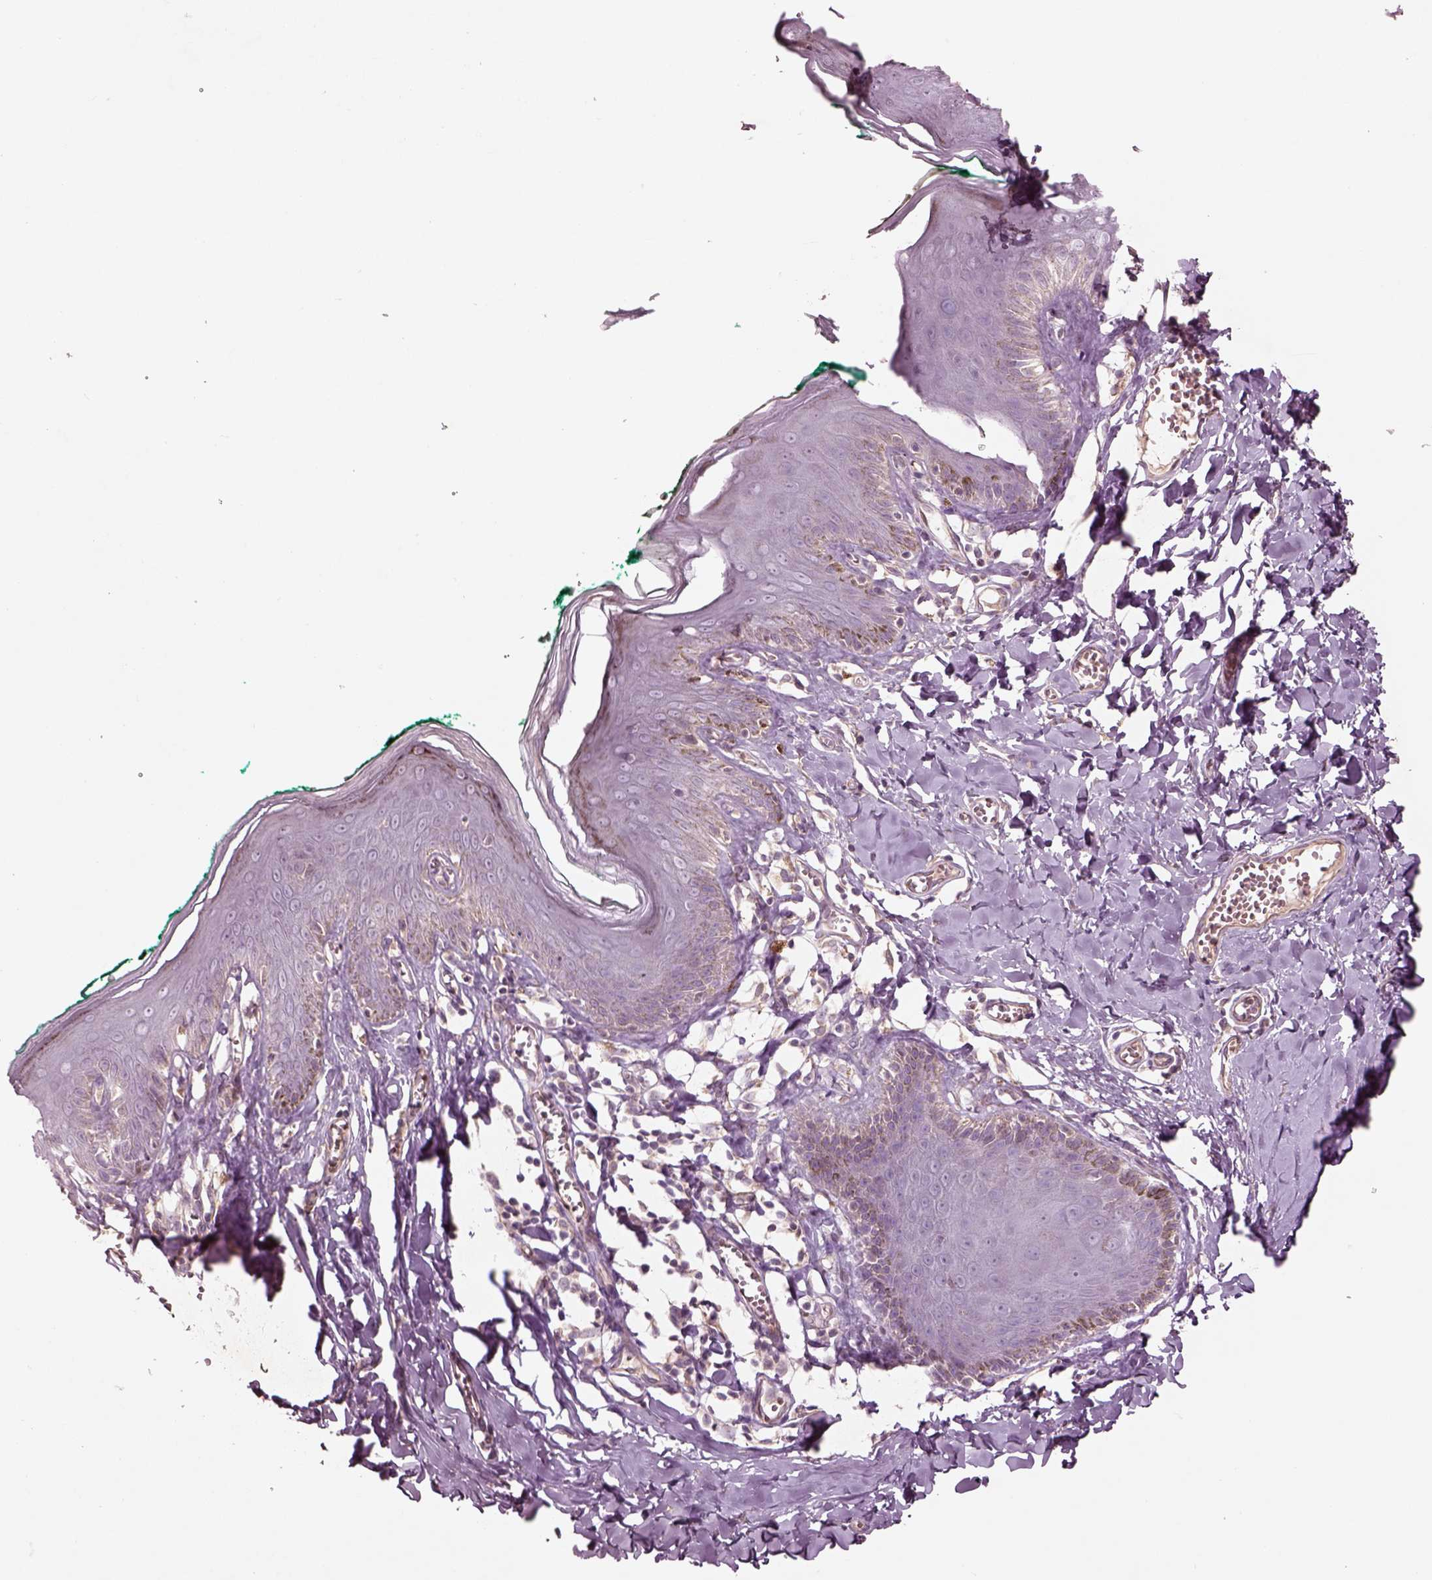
{"staining": {"intensity": "negative", "quantity": "none", "location": "none"}, "tissue": "skin", "cell_type": "Epidermal cells", "image_type": "normal", "snomed": [{"axis": "morphology", "description": "Normal tissue, NOS"}, {"axis": "topography", "description": "Vulva"}, {"axis": "topography", "description": "Peripheral nerve tissue"}], "caption": "Skin was stained to show a protein in brown. There is no significant expression in epidermal cells.", "gene": "DUOXA2", "patient": {"sex": "female", "age": 66}}